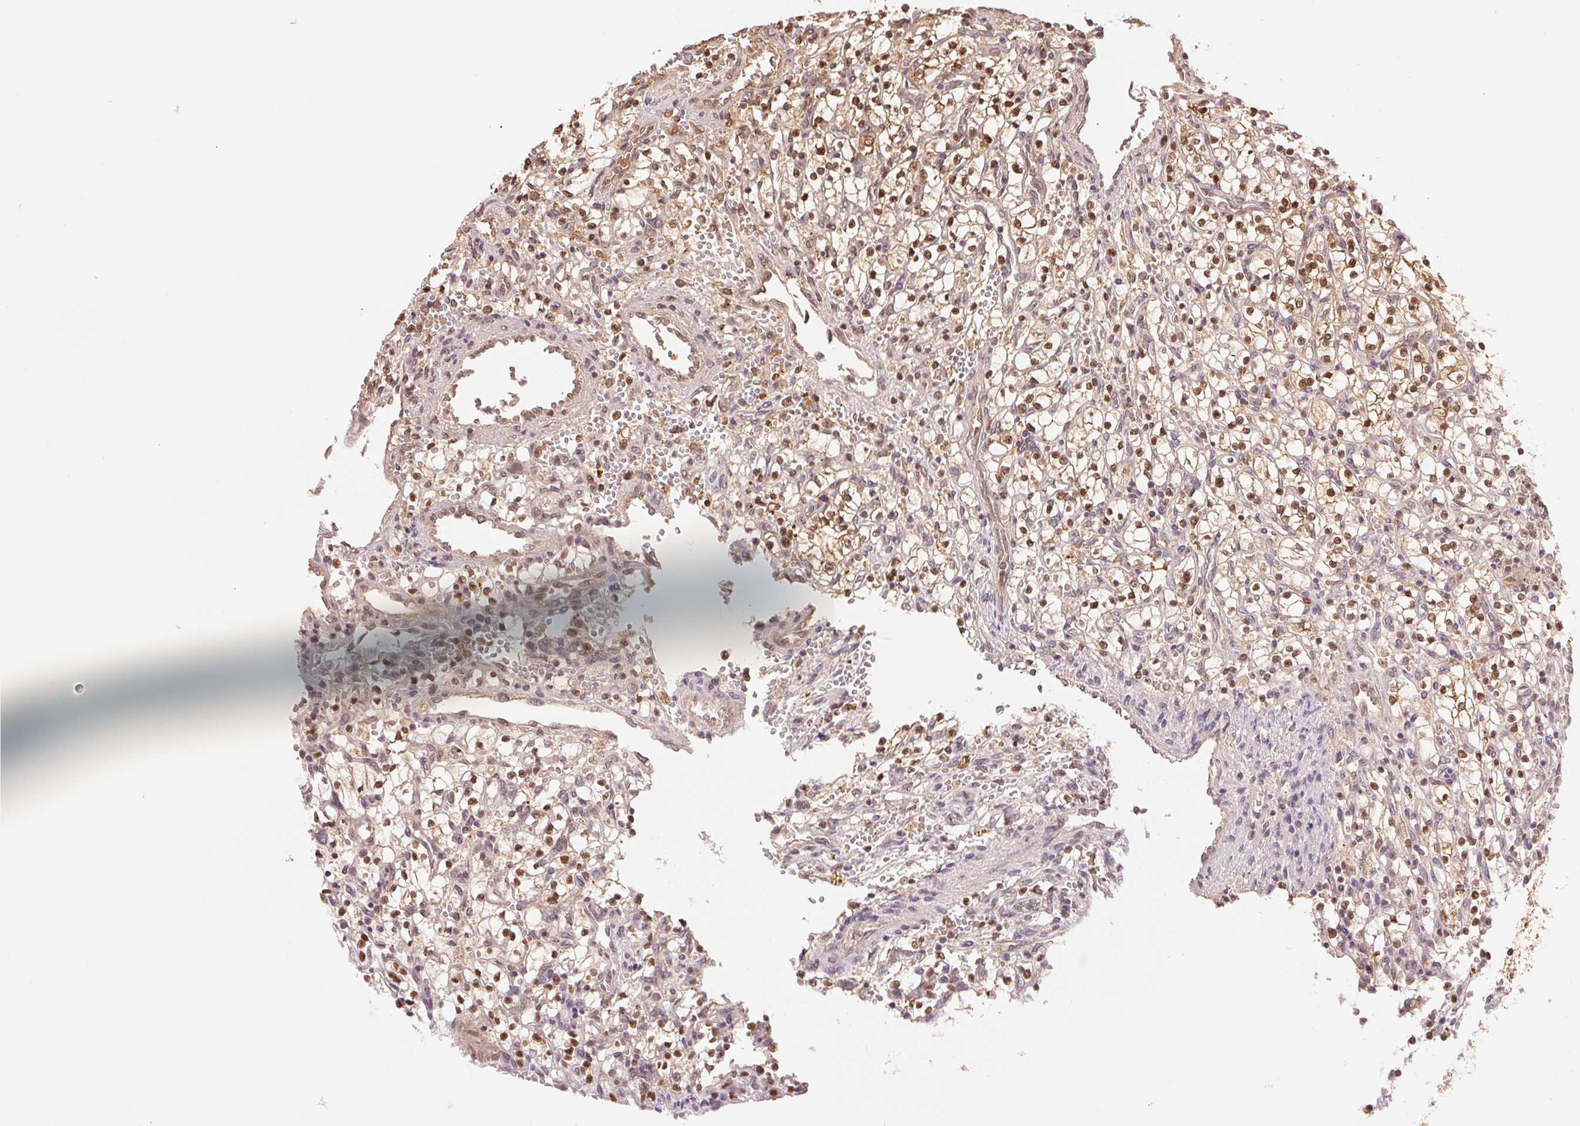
{"staining": {"intensity": "moderate", "quantity": ">75%", "location": "cytoplasmic/membranous,nuclear"}, "tissue": "renal cancer", "cell_type": "Tumor cells", "image_type": "cancer", "snomed": [{"axis": "morphology", "description": "Adenocarcinoma, NOS"}, {"axis": "topography", "description": "Kidney"}], "caption": "Immunohistochemical staining of renal adenocarcinoma demonstrates medium levels of moderate cytoplasmic/membranous and nuclear positivity in approximately >75% of tumor cells.", "gene": "CDC123", "patient": {"sex": "female", "age": 64}}